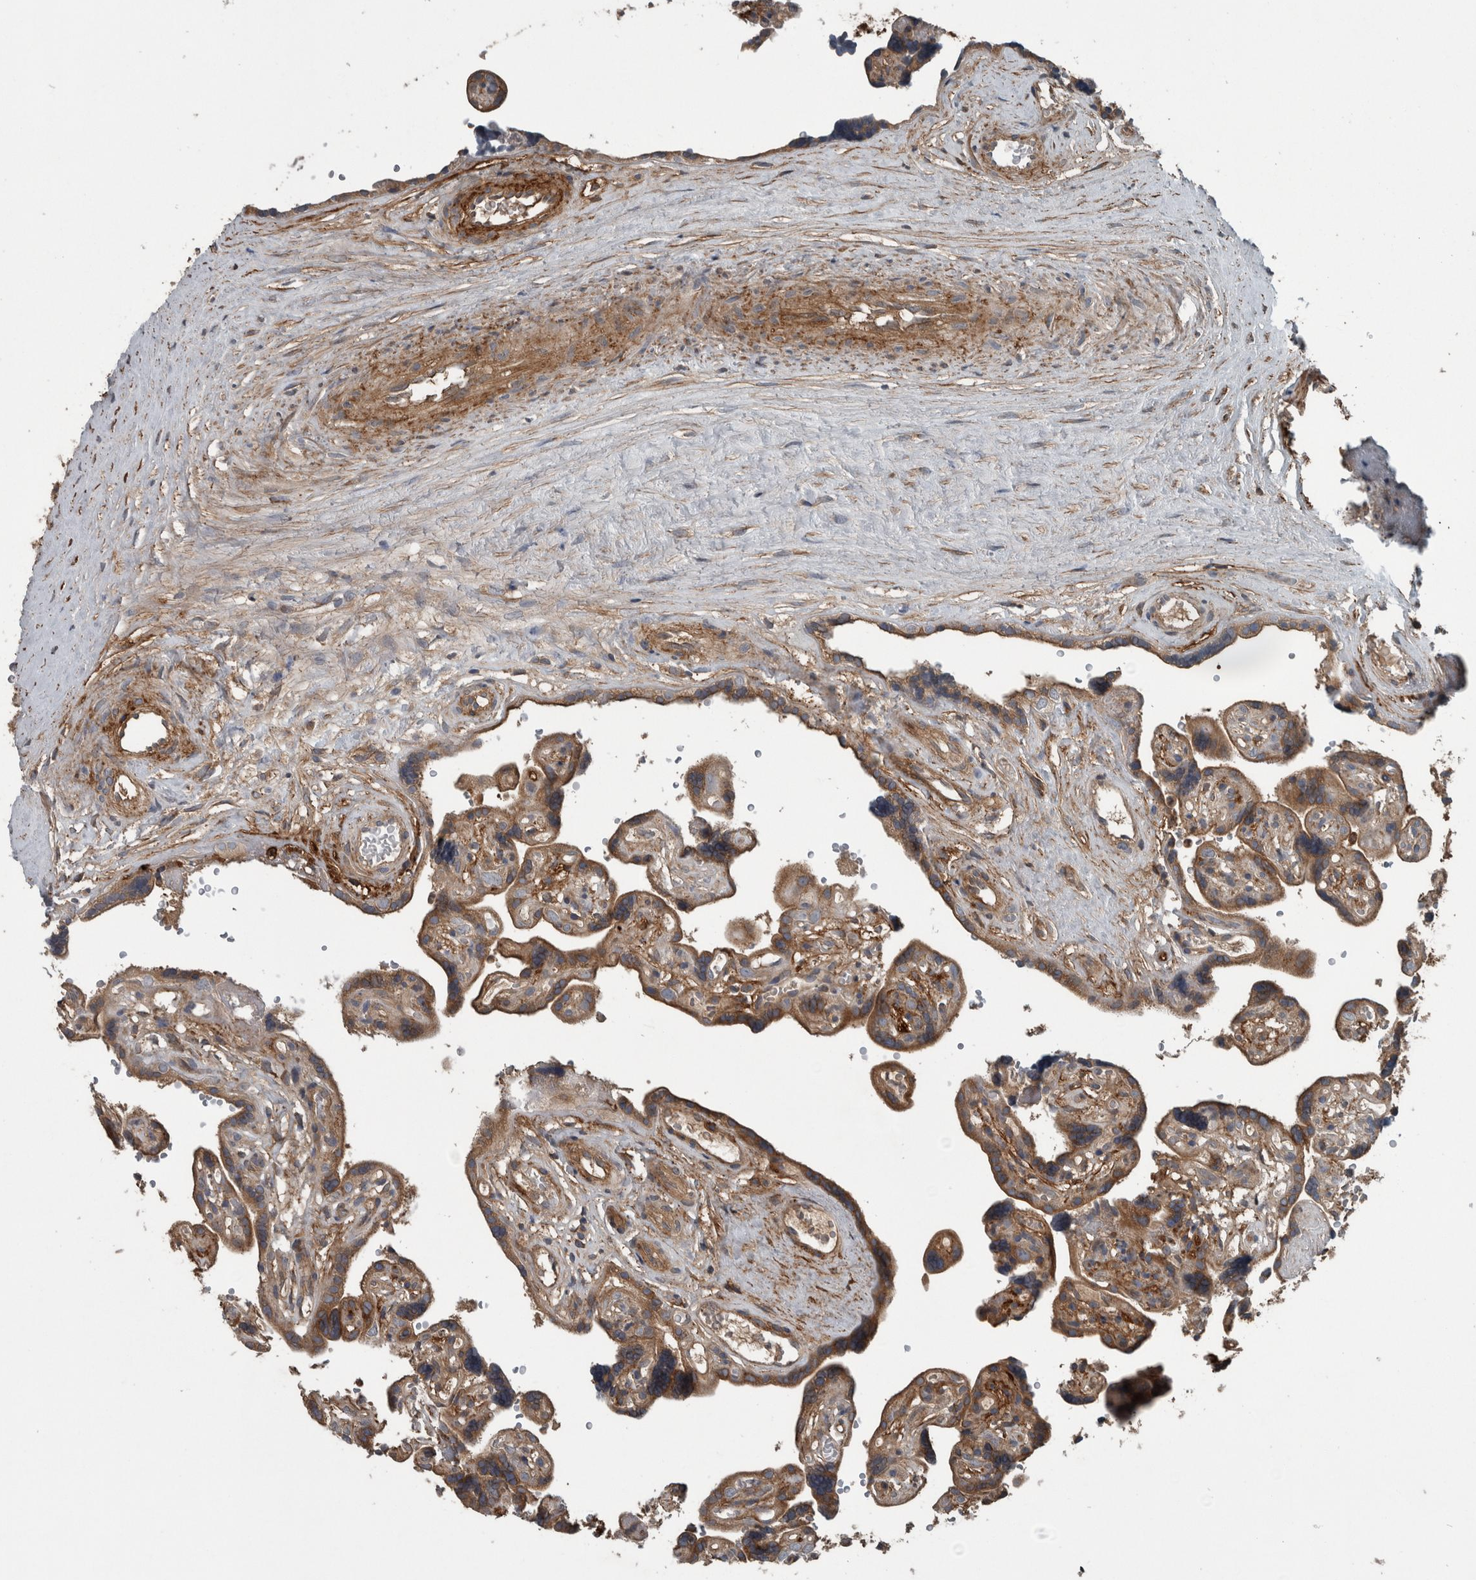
{"staining": {"intensity": "moderate", "quantity": ">75%", "location": "cytoplasmic/membranous"}, "tissue": "placenta", "cell_type": "Decidual cells", "image_type": "normal", "snomed": [{"axis": "morphology", "description": "Normal tissue, NOS"}, {"axis": "topography", "description": "Placenta"}], "caption": "Immunohistochemical staining of benign human placenta shows moderate cytoplasmic/membranous protein expression in approximately >75% of decidual cells.", "gene": "EXOC8", "patient": {"sex": "female", "age": 30}}